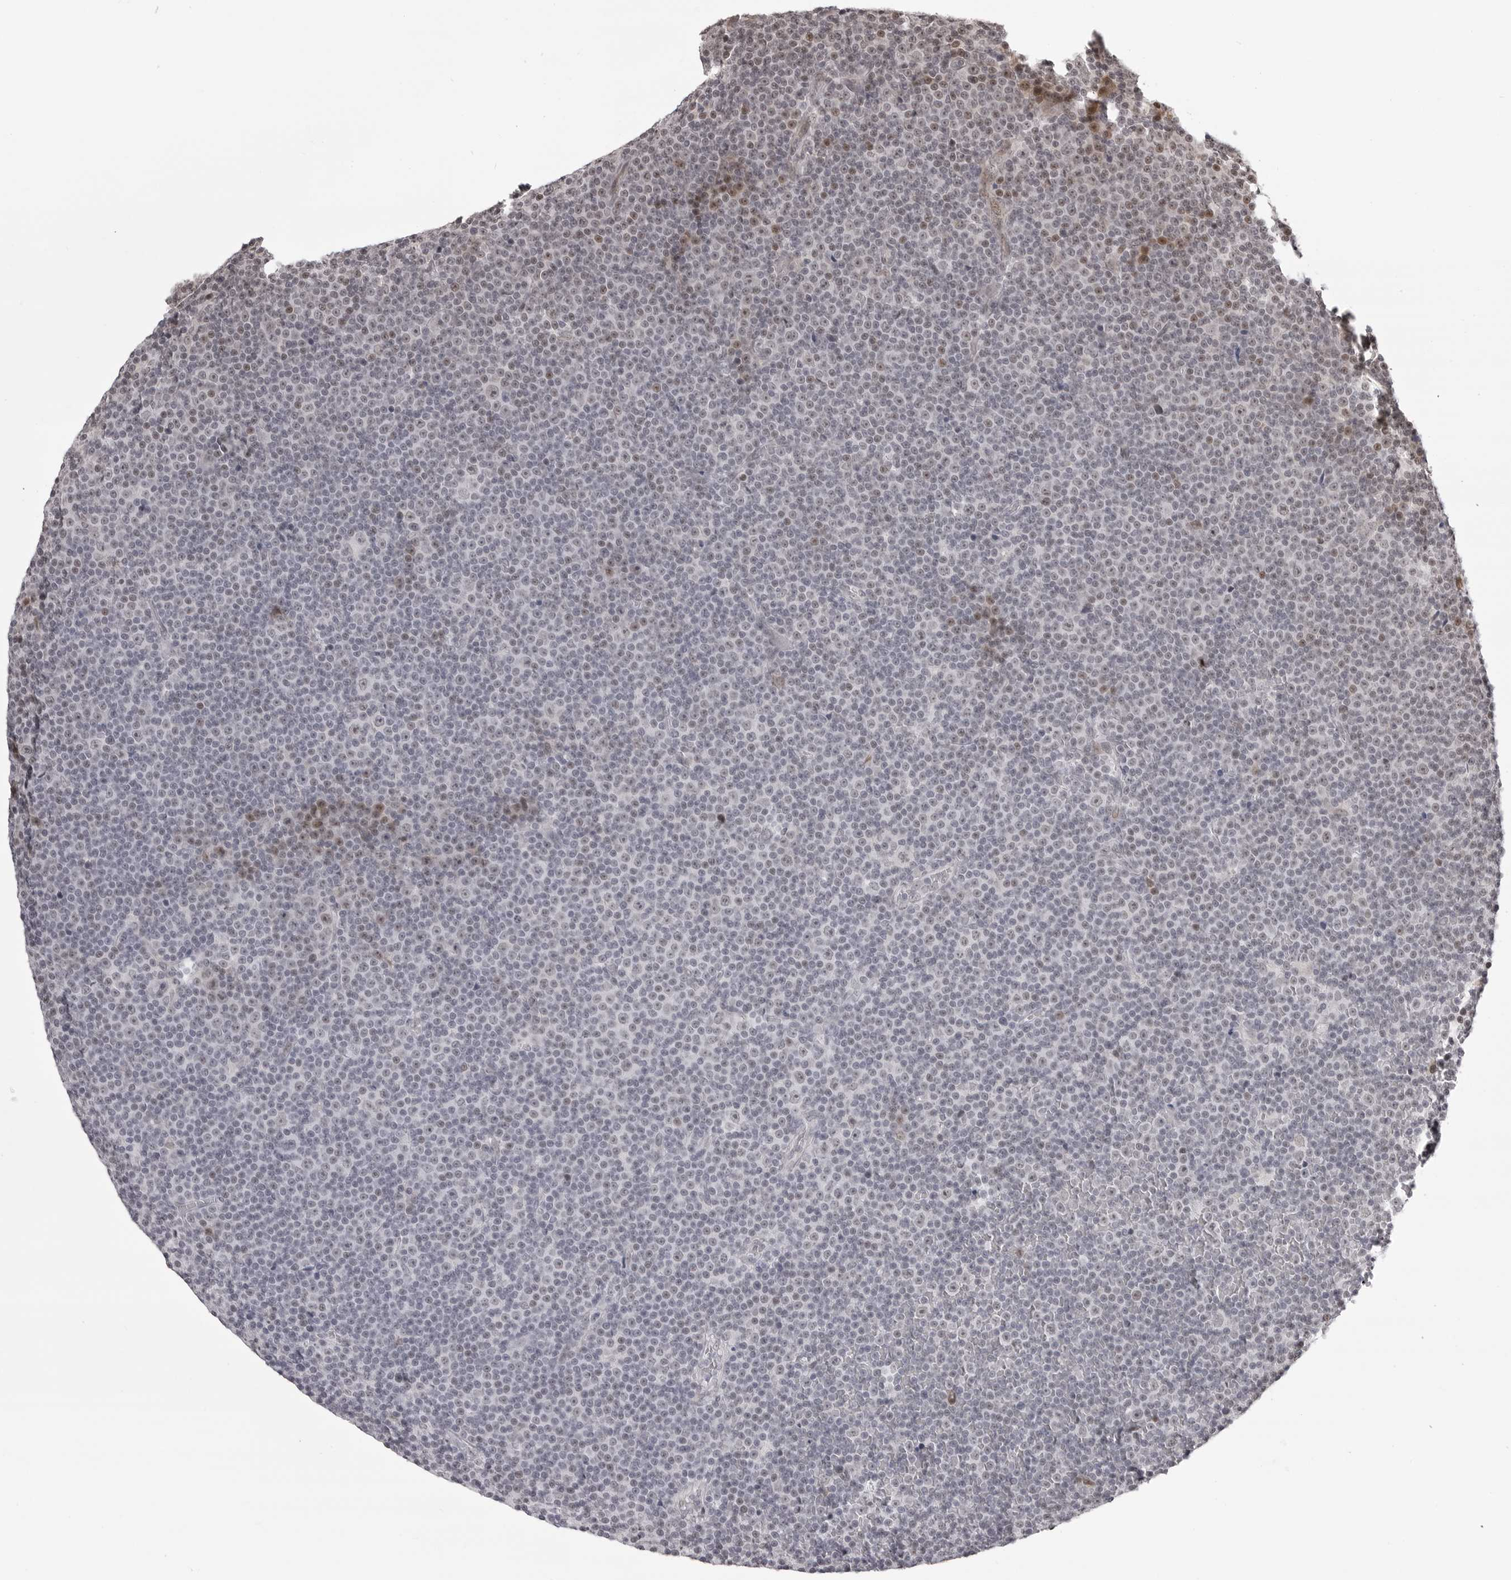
{"staining": {"intensity": "negative", "quantity": "none", "location": "none"}, "tissue": "lymphoma", "cell_type": "Tumor cells", "image_type": "cancer", "snomed": [{"axis": "morphology", "description": "Malignant lymphoma, non-Hodgkin's type, Low grade"}, {"axis": "topography", "description": "Lymph node"}], "caption": "High magnification brightfield microscopy of malignant lymphoma, non-Hodgkin's type (low-grade) stained with DAB (brown) and counterstained with hematoxylin (blue): tumor cells show no significant positivity.", "gene": "PHF3", "patient": {"sex": "female", "age": 67}}